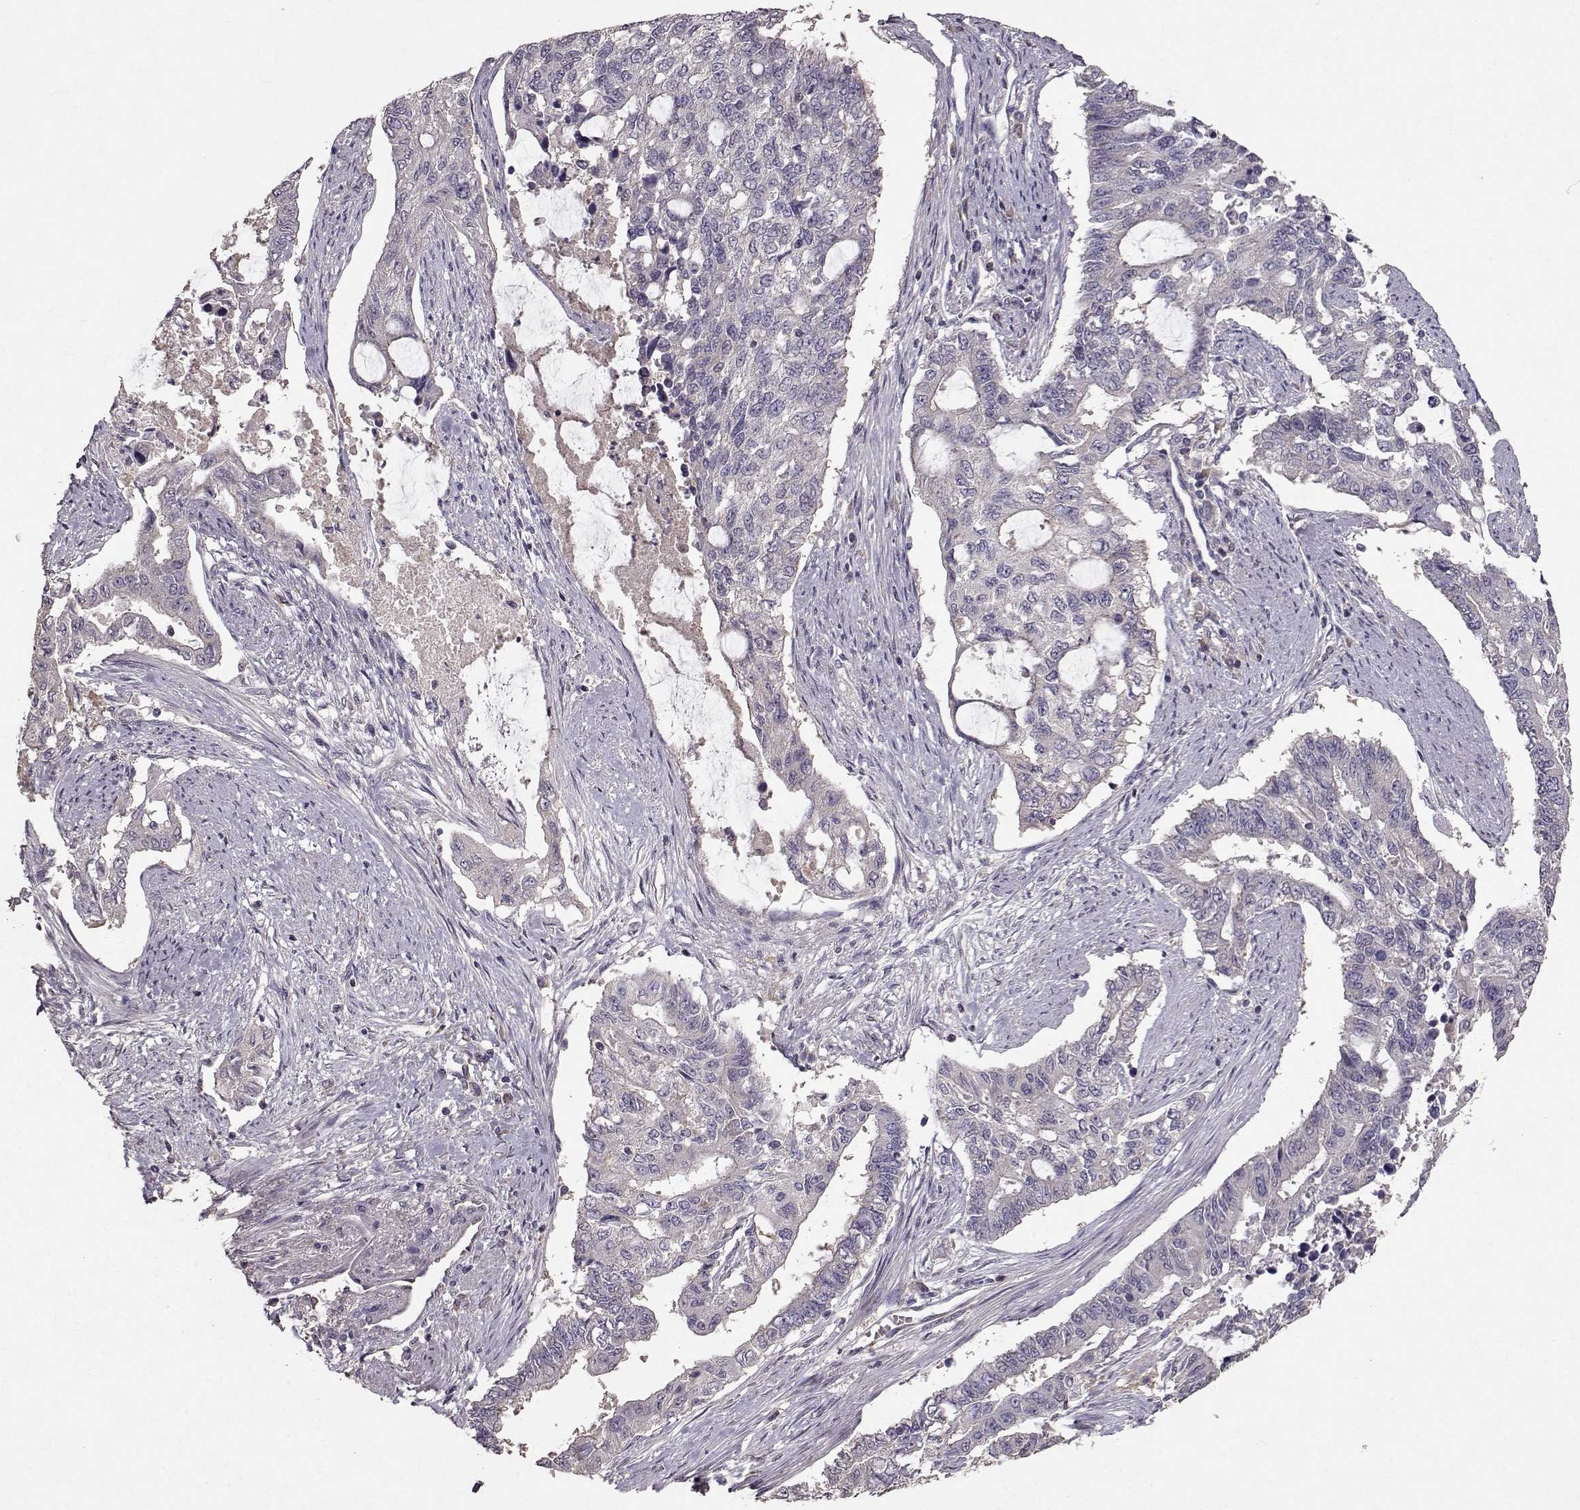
{"staining": {"intensity": "negative", "quantity": "none", "location": "none"}, "tissue": "endometrial cancer", "cell_type": "Tumor cells", "image_type": "cancer", "snomed": [{"axis": "morphology", "description": "Adenocarcinoma, NOS"}, {"axis": "topography", "description": "Uterus"}], "caption": "Immunohistochemistry (IHC) photomicrograph of neoplastic tissue: endometrial cancer (adenocarcinoma) stained with DAB exhibits no significant protein staining in tumor cells.", "gene": "PMCH", "patient": {"sex": "female", "age": 59}}